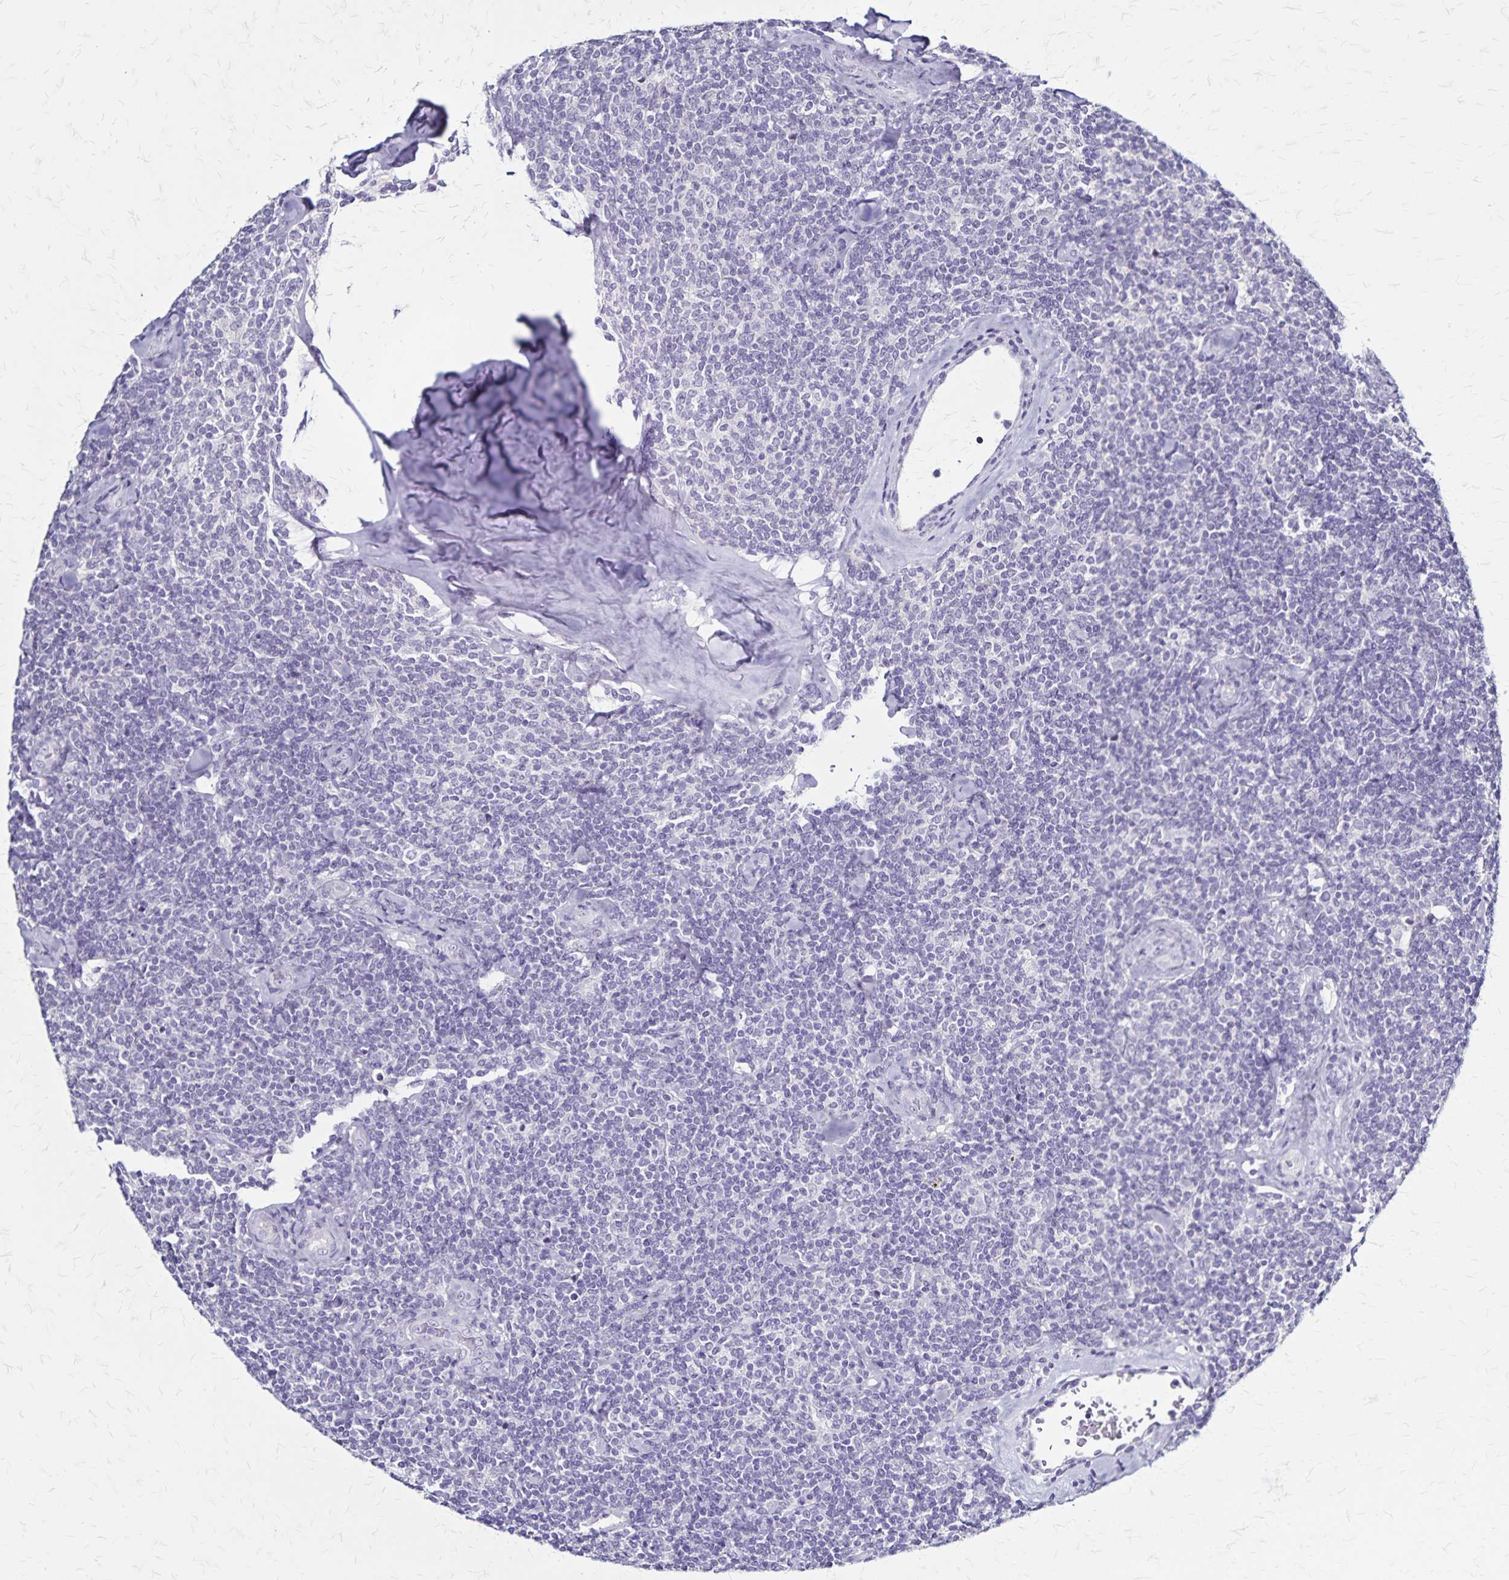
{"staining": {"intensity": "negative", "quantity": "none", "location": "none"}, "tissue": "lymphoma", "cell_type": "Tumor cells", "image_type": "cancer", "snomed": [{"axis": "morphology", "description": "Malignant lymphoma, non-Hodgkin's type, Low grade"}, {"axis": "topography", "description": "Lymph node"}], "caption": "High power microscopy image of an IHC image of lymphoma, revealing no significant positivity in tumor cells. The staining was performed using DAB to visualize the protein expression in brown, while the nuclei were stained in blue with hematoxylin (Magnification: 20x).", "gene": "PLXNA4", "patient": {"sex": "female", "age": 56}}